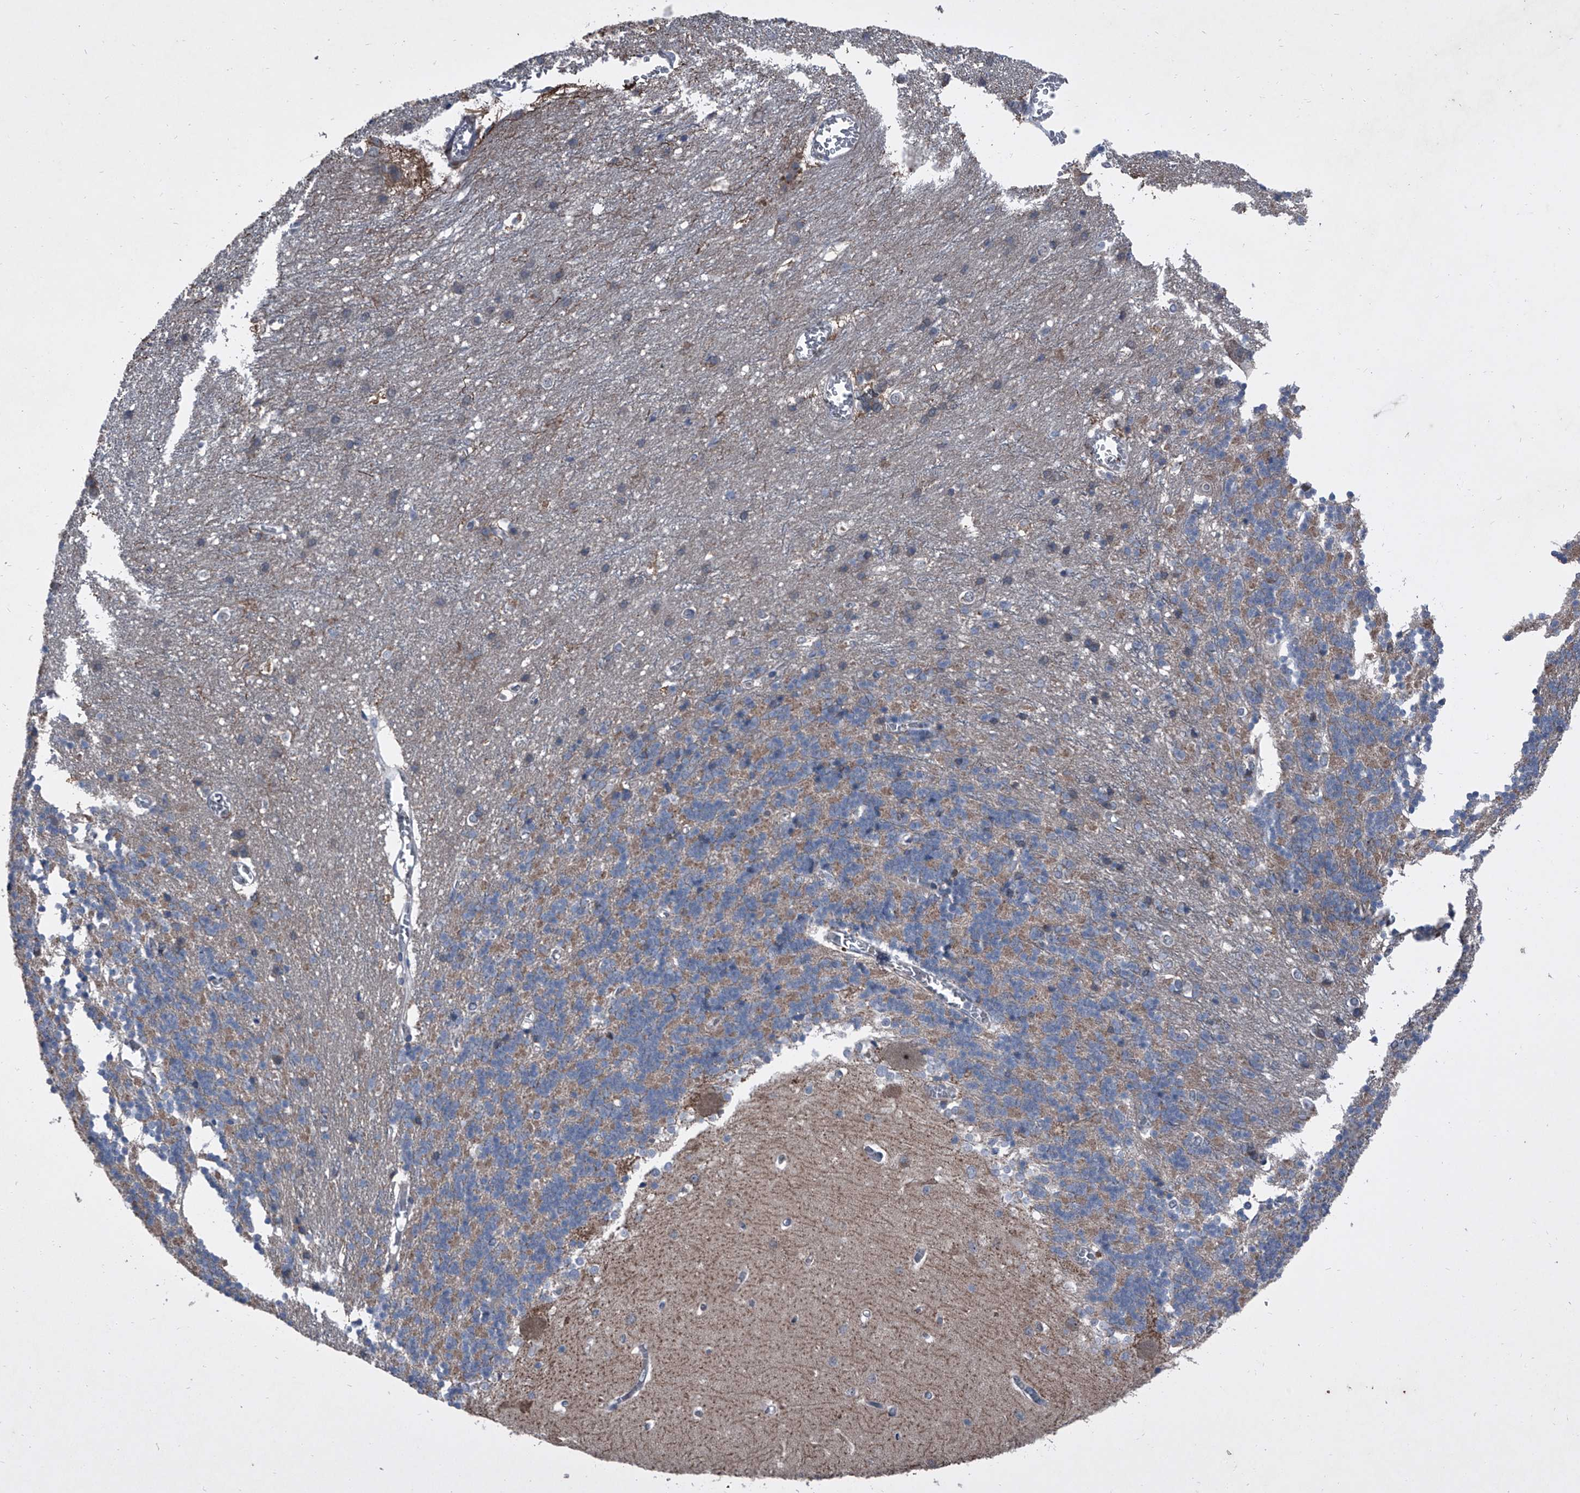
{"staining": {"intensity": "moderate", "quantity": "25%-75%", "location": "cytoplasmic/membranous"}, "tissue": "cerebellum", "cell_type": "Cells in granular layer", "image_type": "normal", "snomed": [{"axis": "morphology", "description": "Normal tissue, NOS"}, {"axis": "topography", "description": "Cerebellum"}], "caption": "Brown immunohistochemical staining in benign cerebellum reveals moderate cytoplasmic/membranous expression in approximately 25%-75% of cells in granular layer.", "gene": "CEP85L", "patient": {"sex": "male", "age": 37}}